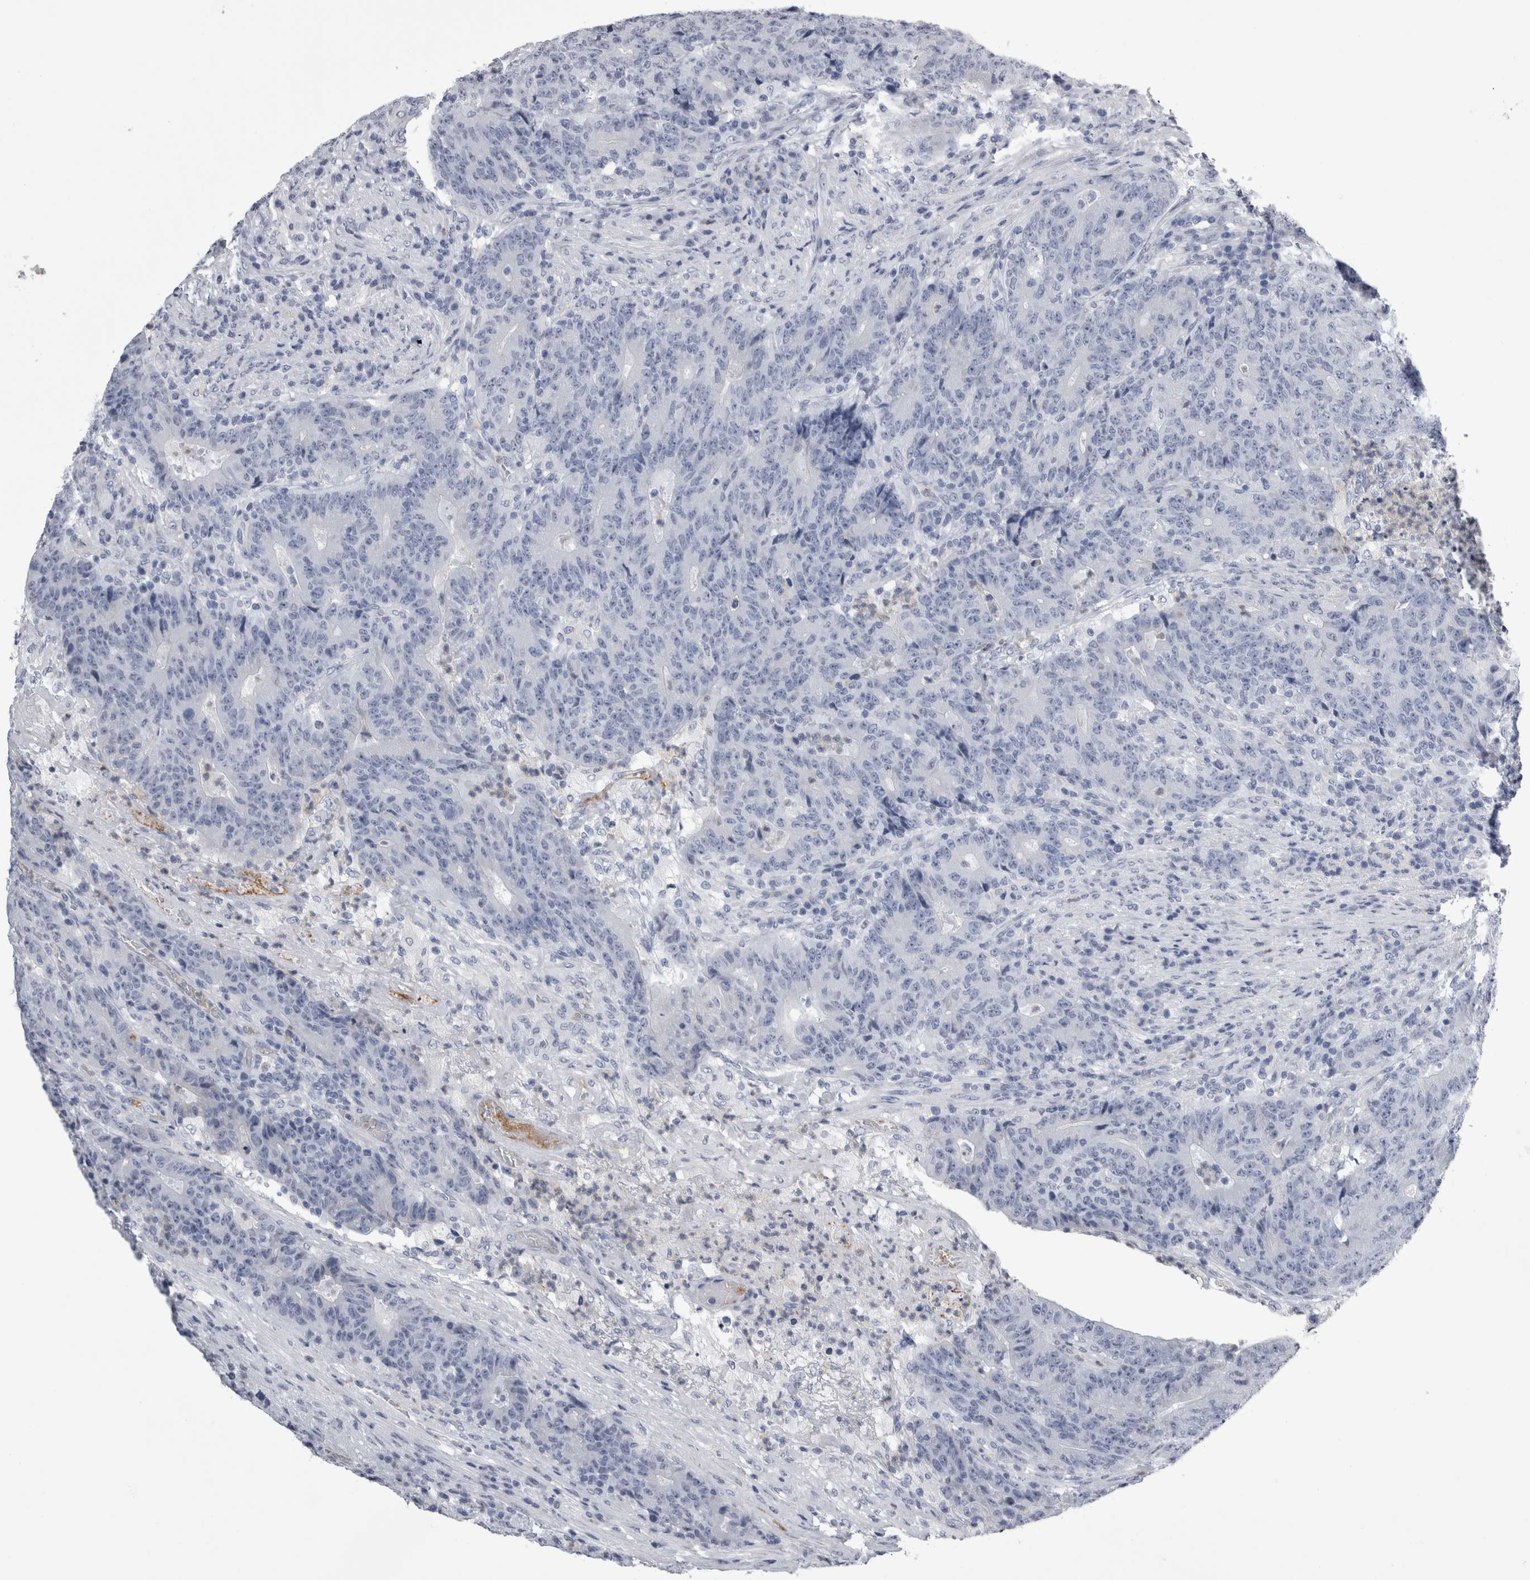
{"staining": {"intensity": "negative", "quantity": "none", "location": "none"}, "tissue": "colorectal cancer", "cell_type": "Tumor cells", "image_type": "cancer", "snomed": [{"axis": "morphology", "description": "Normal tissue, NOS"}, {"axis": "morphology", "description": "Adenocarcinoma, NOS"}, {"axis": "topography", "description": "Colon"}], "caption": "Immunohistochemistry (IHC) histopathology image of neoplastic tissue: colorectal cancer stained with DAB (3,3'-diaminobenzidine) demonstrates no significant protein positivity in tumor cells. (DAB IHC visualized using brightfield microscopy, high magnification).", "gene": "ALDH8A1", "patient": {"sex": "female", "age": 75}}